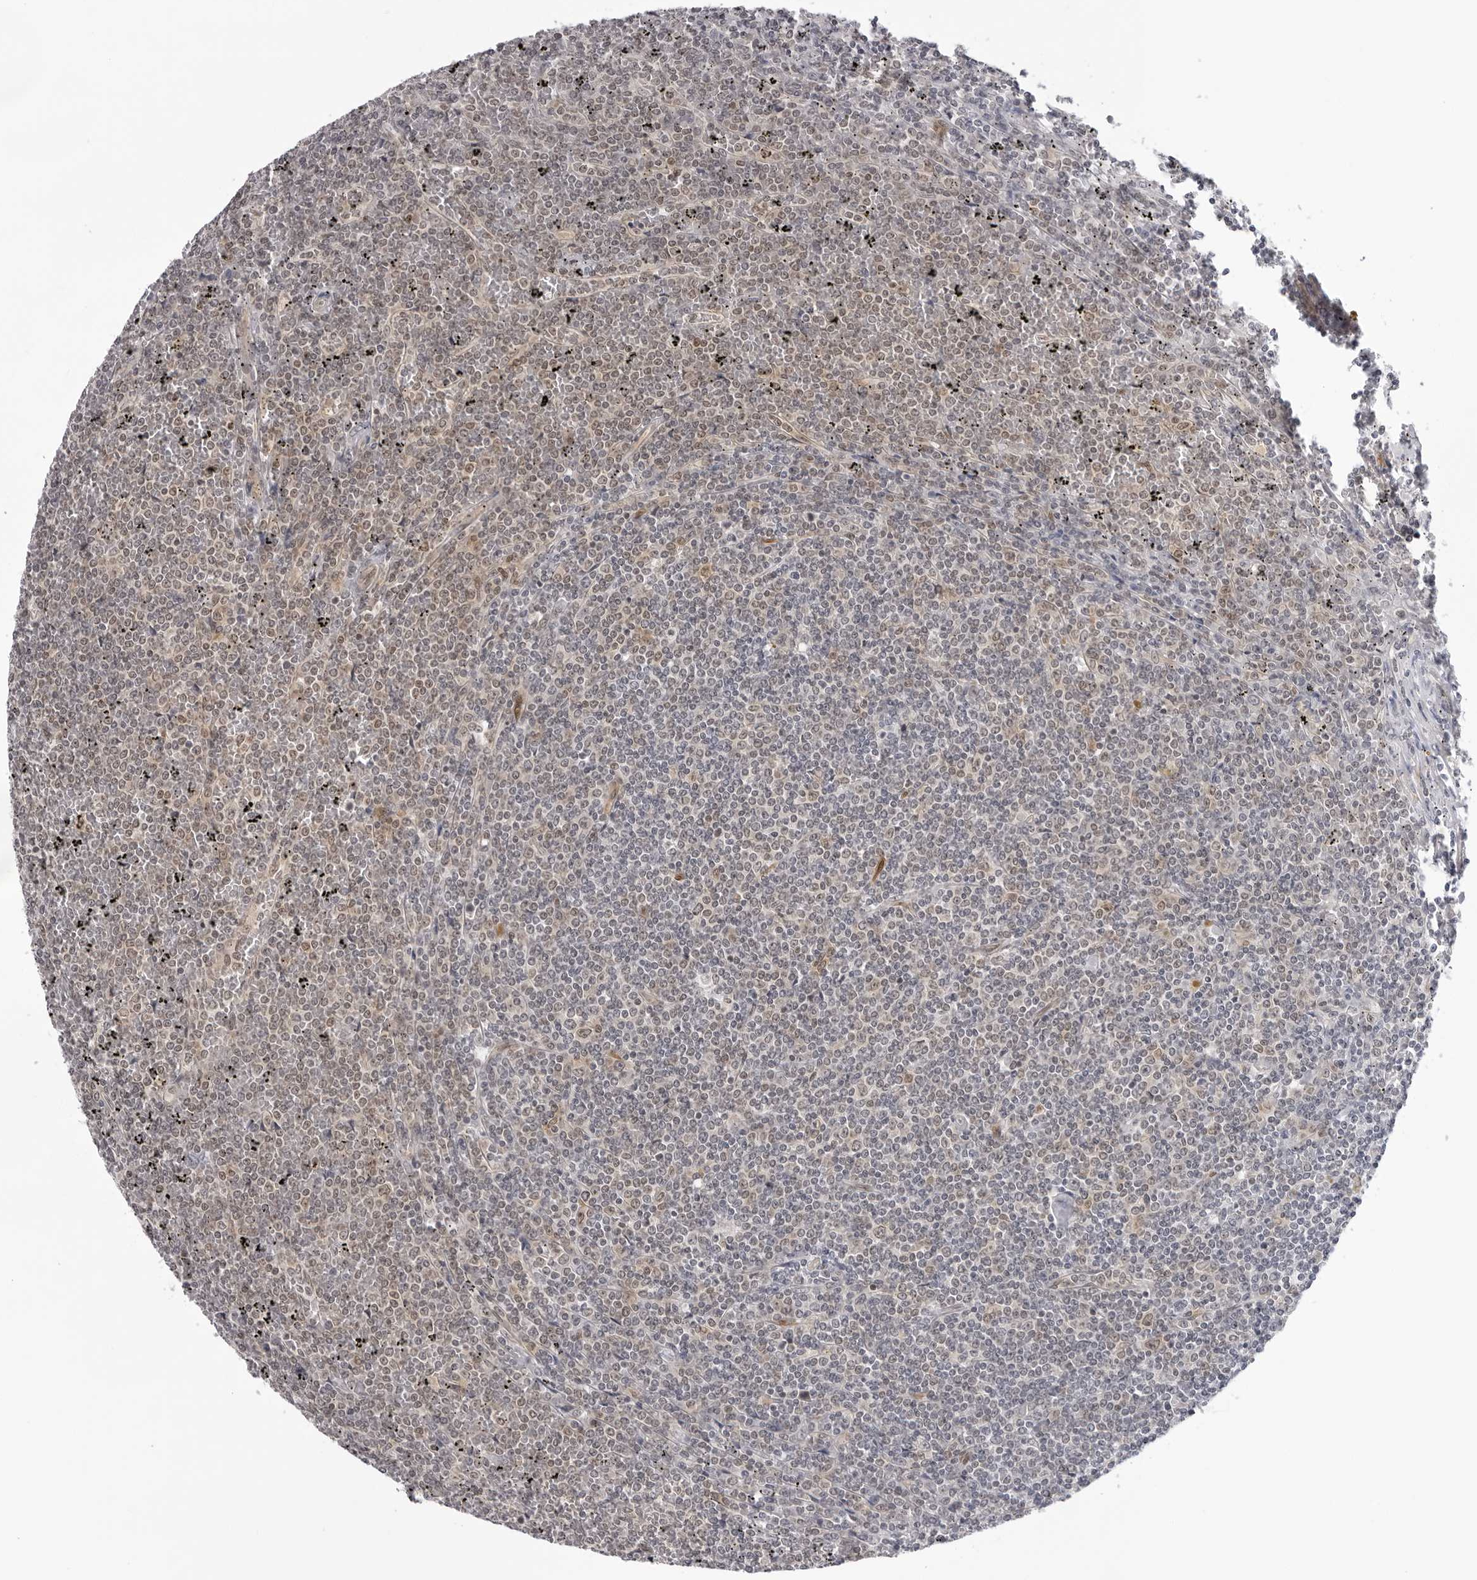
{"staining": {"intensity": "negative", "quantity": "none", "location": "none"}, "tissue": "lymphoma", "cell_type": "Tumor cells", "image_type": "cancer", "snomed": [{"axis": "morphology", "description": "Malignant lymphoma, non-Hodgkin's type, Low grade"}, {"axis": "topography", "description": "Spleen"}], "caption": "Tumor cells show no significant staining in malignant lymphoma, non-Hodgkin's type (low-grade).", "gene": "CASP7", "patient": {"sex": "female", "age": 19}}